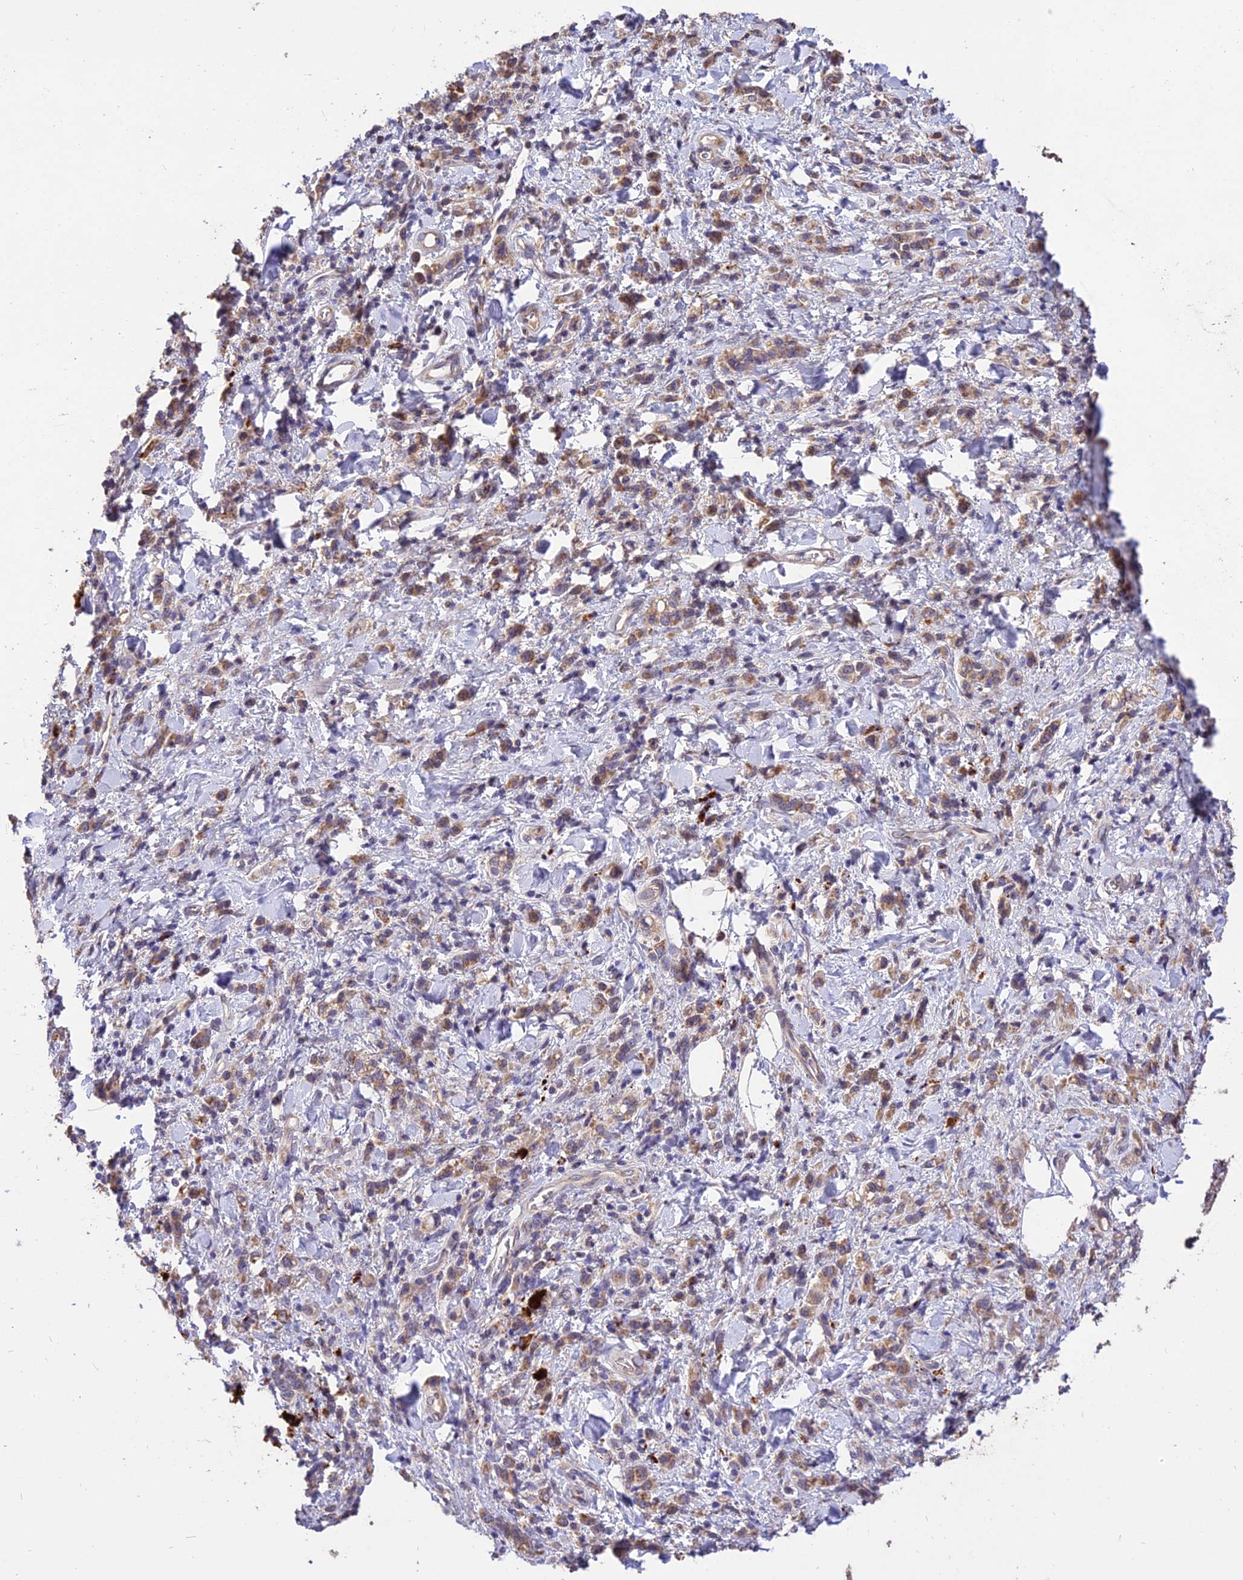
{"staining": {"intensity": "moderate", "quantity": ">75%", "location": "cytoplasmic/membranous"}, "tissue": "stomach cancer", "cell_type": "Tumor cells", "image_type": "cancer", "snomed": [{"axis": "morphology", "description": "Adenocarcinoma, NOS"}, {"axis": "topography", "description": "Stomach"}], "caption": "IHC of human stomach cancer demonstrates medium levels of moderate cytoplasmic/membranous expression in about >75% of tumor cells. The protein of interest is stained brown, and the nuclei are stained in blue (DAB (3,3'-diaminobenzidine) IHC with brightfield microscopy, high magnification).", "gene": "SDHD", "patient": {"sex": "male", "age": 77}}